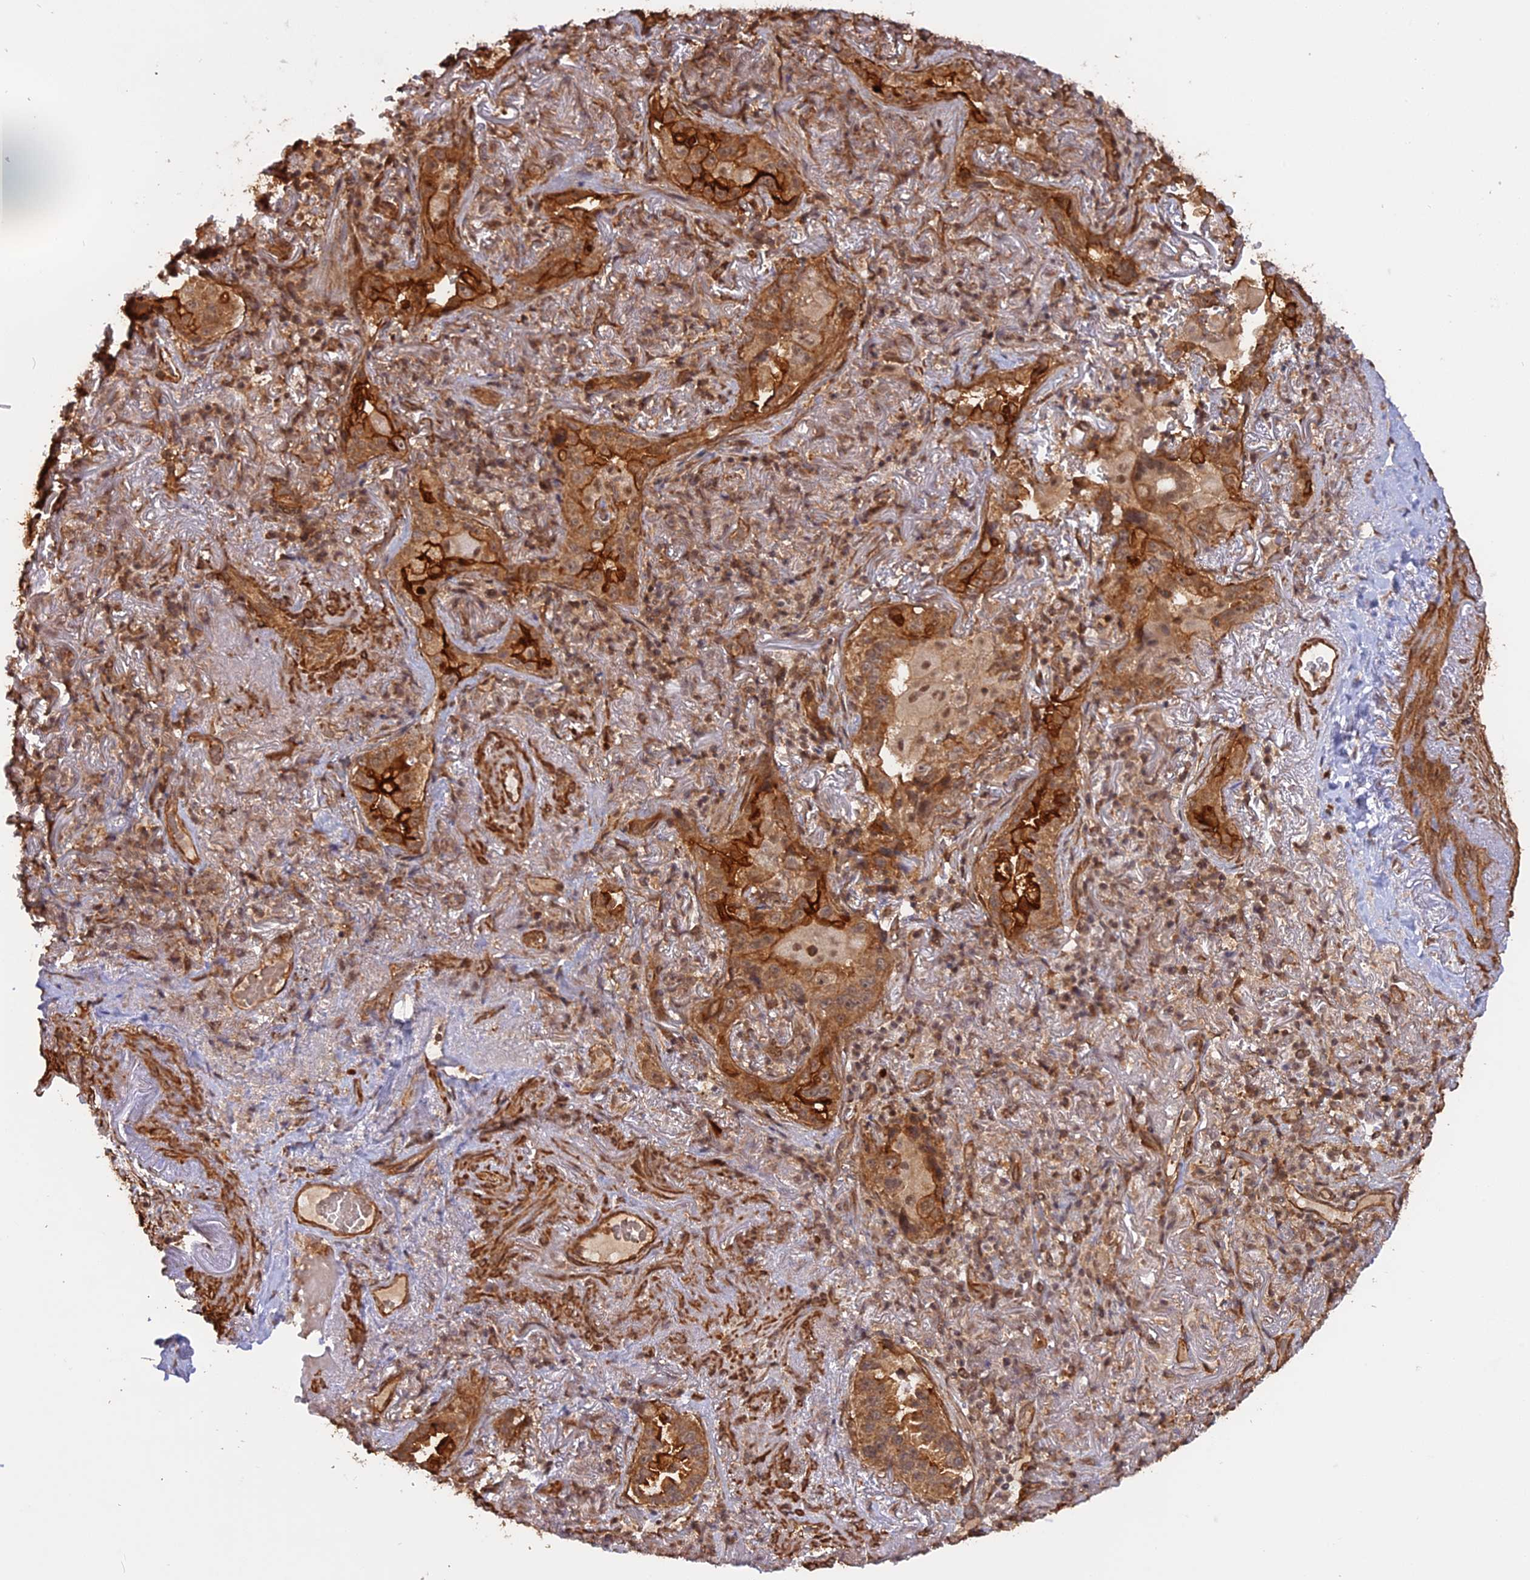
{"staining": {"intensity": "moderate", "quantity": ">75%", "location": "cytoplasmic/membranous"}, "tissue": "lung cancer", "cell_type": "Tumor cells", "image_type": "cancer", "snomed": [{"axis": "morphology", "description": "Adenocarcinoma, NOS"}, {"axis": "topography", "description": "Lung"}], "caption": "Brown immunohistochemical staining in human adenocarcinoma (lung) displays moderate cytoplasmic/membranous staining in approximately >75% of tumor cells.", "gene": "CCDC174", "patient": {"sex": "female", "age": 69}}